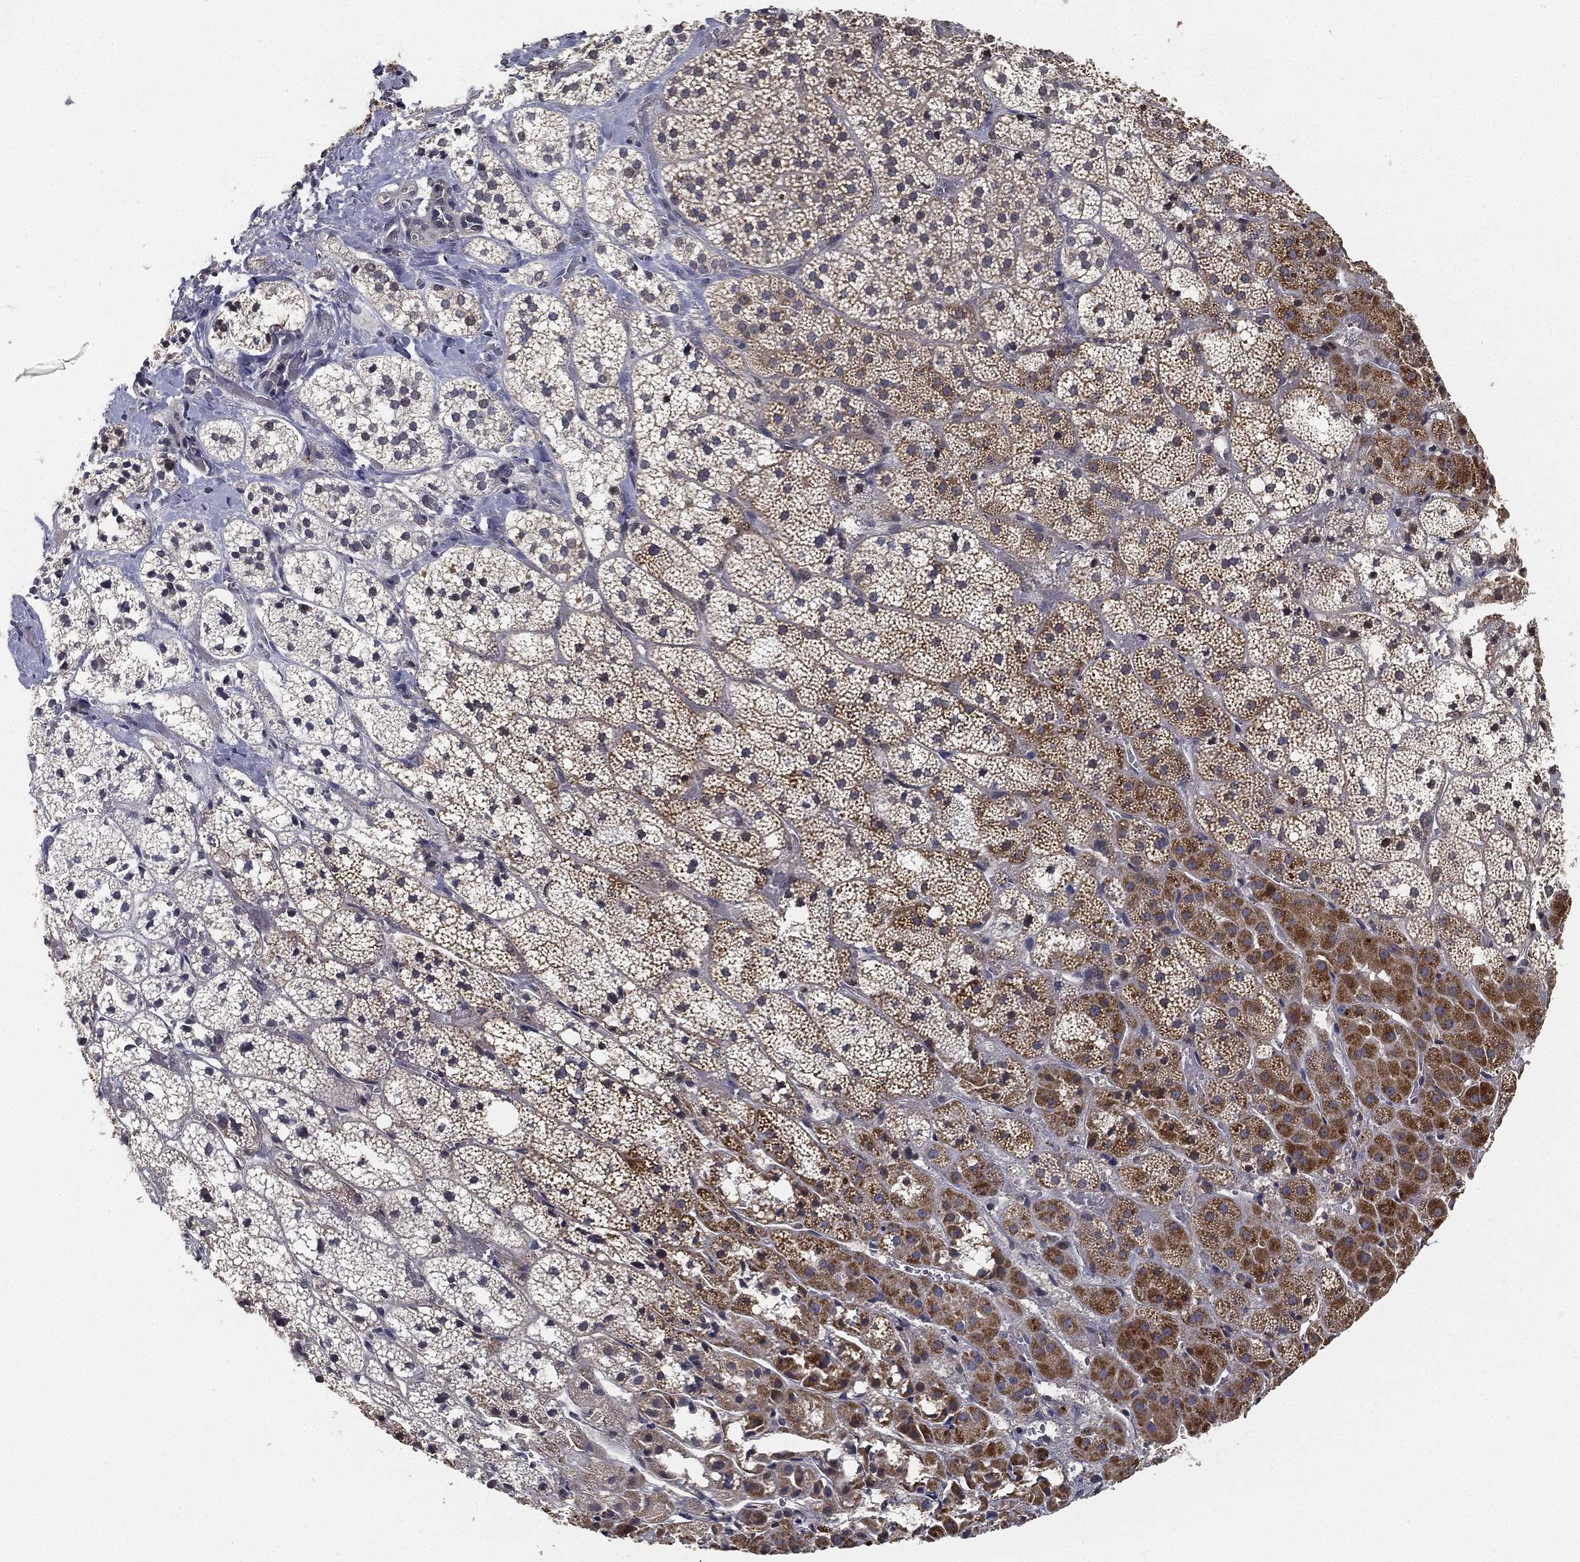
{"staining": {"intensity": "strong", "quantity": "<25%", "location": "cytoplasmic/membranous"}, "tissue": "adrenal gland", "cell_type": "Glandular cells", "image_type": "normal", "snomed": [{"axis": "morphology", "description": "Normal tissue, NOS"}, {"axis": "topography", "description": "Adrenal gland"}], "caption": "Benign adrenal gland was stained to show a protein in brown. There is medium levels of strong cytoplasmic/membranous staining in approximately <25% of glandular cells.", "gene": "CFAP251", "patient": {"sex": "male", "age": 53}}